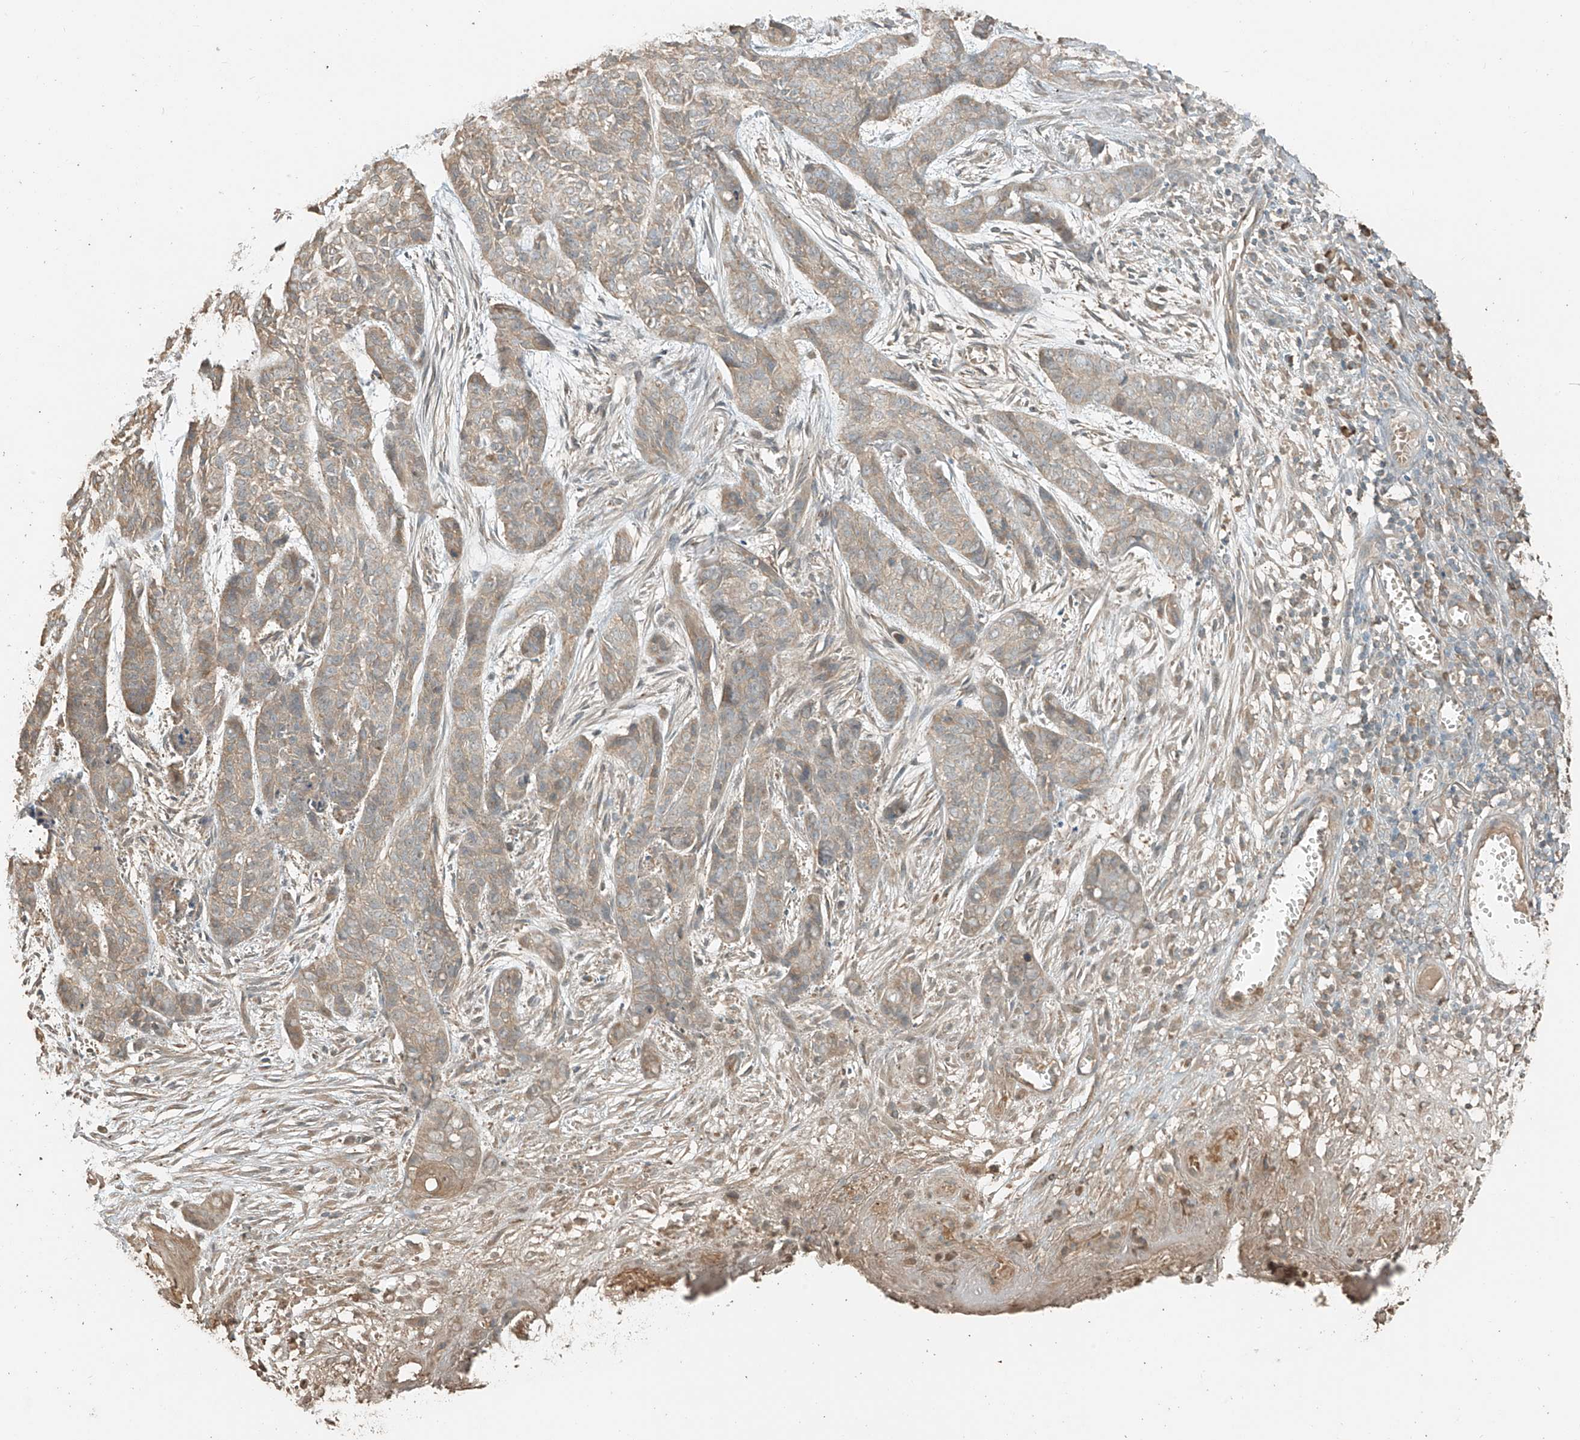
{"staining": {"intensity": "weak", "quantity": ">75%", "location": "cytoplasmic/membranous"}, "tissue": "skin cancer", "cell_type": "Tumor cells", "image_type": "cancer", "snomed": [{"axis": "morphology", "description": "Basal cell carcinoma"}, {"axis": "topography", "description": "Skin"}], "caption": "Skin cancer (basal cell carcinoma) stained for a protein reveals weak cytoplasmic/membranous positivity in tumor cells.", "gene": "RFTN2", "patient": {"sex": "female", "age": 64}}